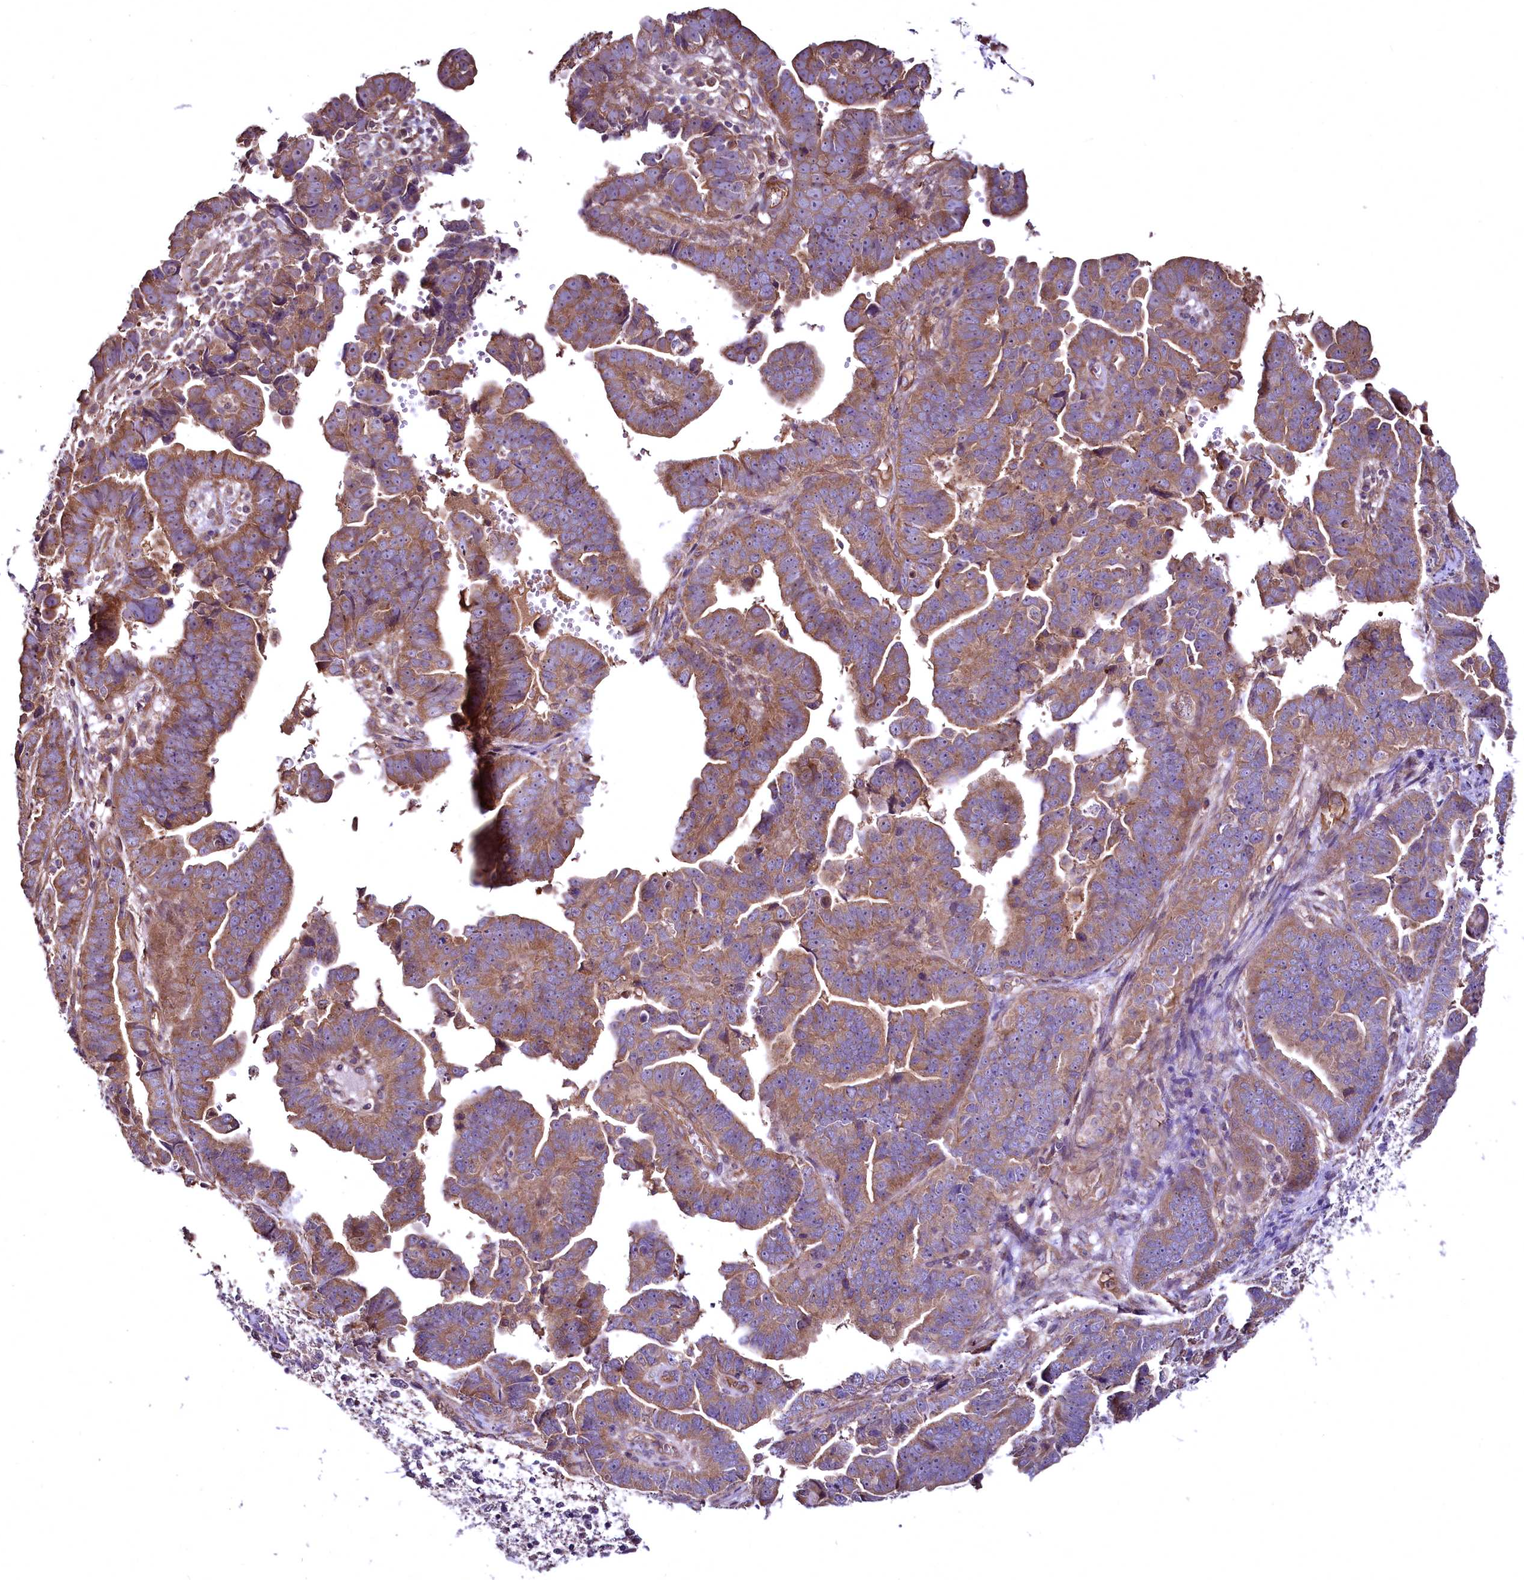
{"staining": {"intensity": "moderate", "quantity": ">75%", "location": "cytoplasmic/membranous"}, "tissue": "endometrial cancer", "cell_type": "Tumor cells", "image_type": "cancer", "snomed": [{"axis": "morphology", "description": "Adenocarcinoma, NOS"}, {"axis": "topography", "description": "Endometrium"}], "caption": "Human endometrial cancer (adenocarcinoma) stained with a protein marker reveals moderate staining in tumor cells.", "gene": "TBCEL", "patient": {"sex": "female", "age": 75}}